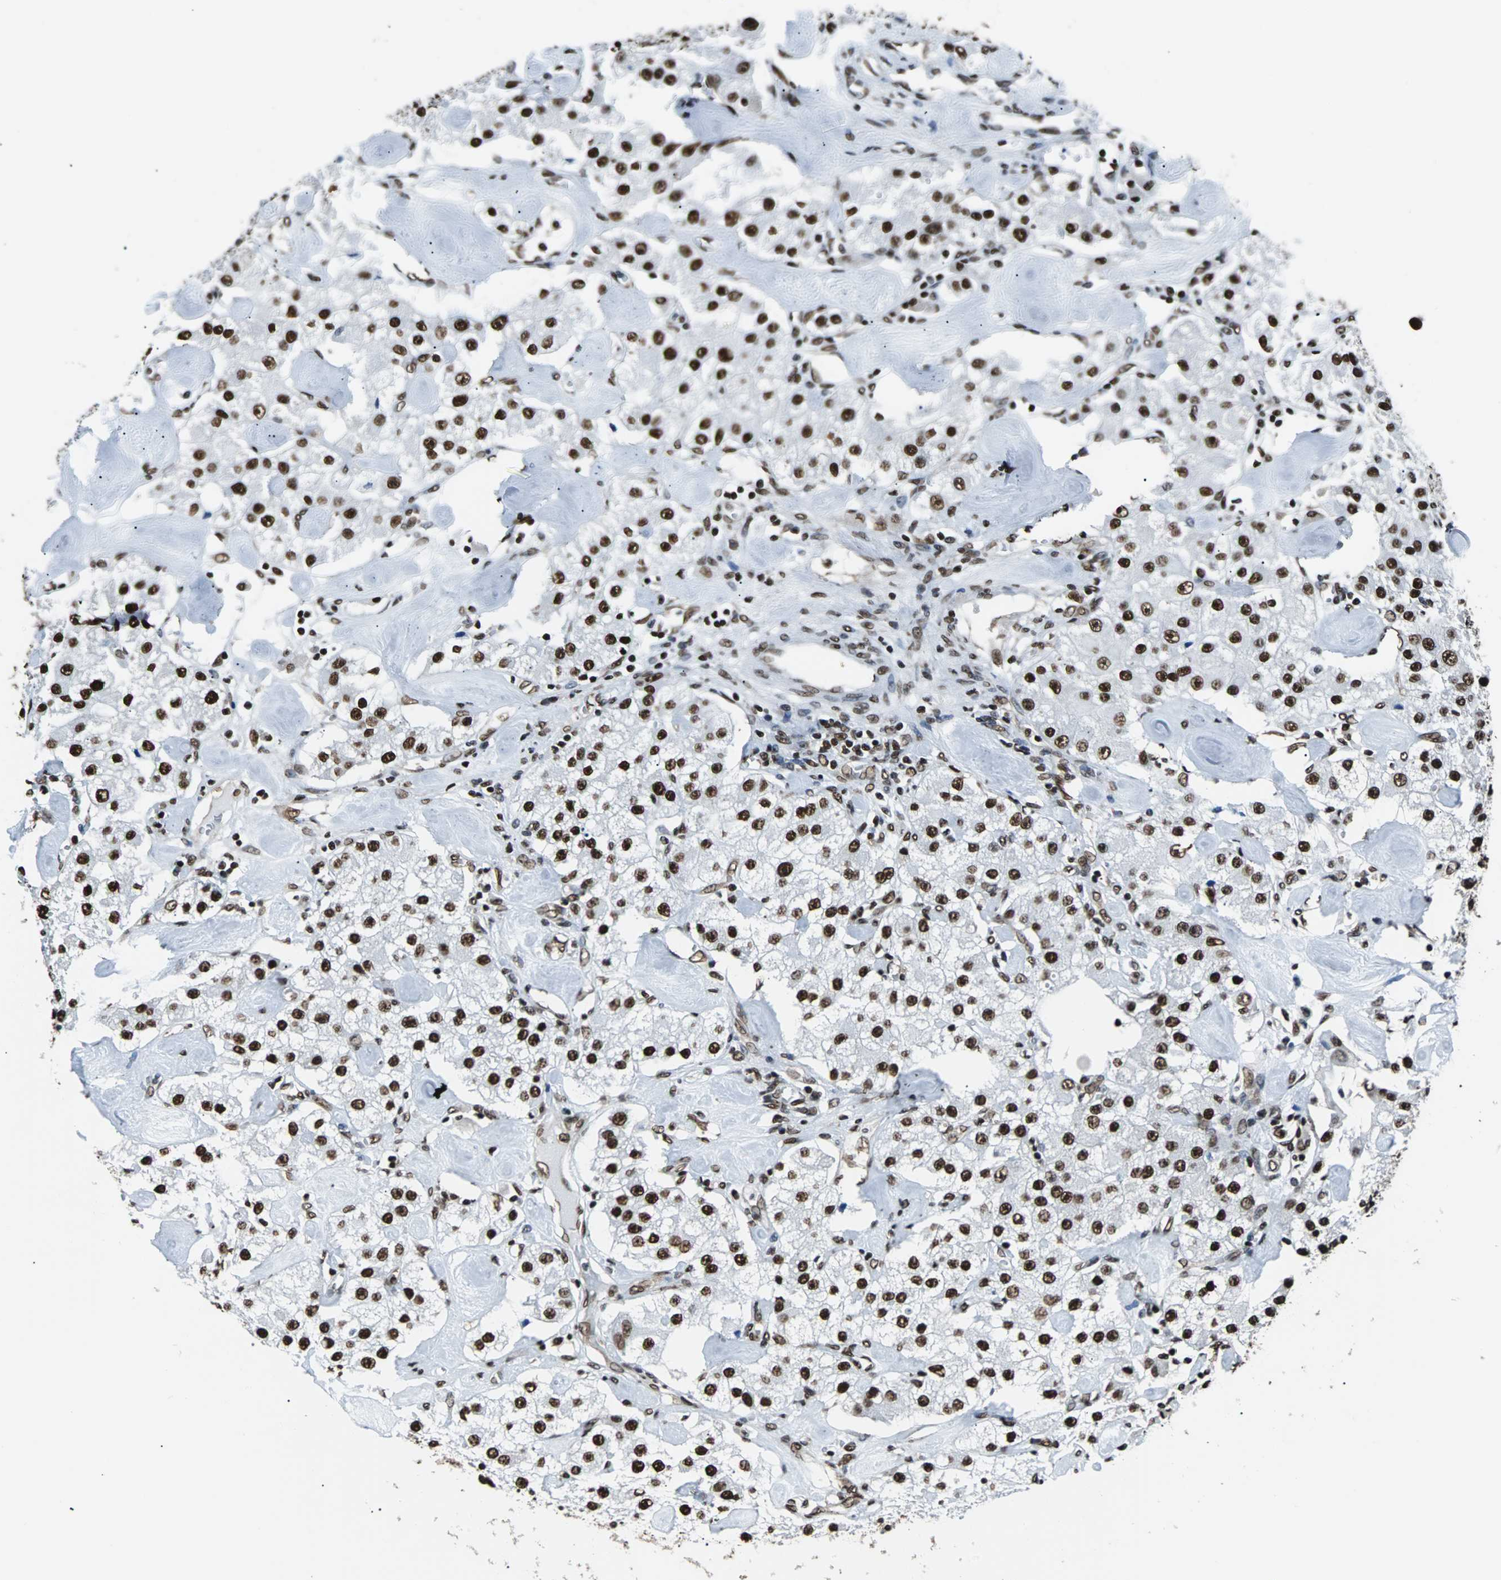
{"staining": {"intensity": "strong", "quantity": ">75%", "location": "nuclear"}, "tissue": "carcinoid", "cell_type": "Tumor cells", "image_type": "cancer", "snomed": [{"axis": "morphology", "description": "Carcinoid, malignant, NOS"}, {"axis": "topography", "description": "Pancreas"}], "caption": "This micrograph exhibits immunohistochemistry (IHC) staining of human carcinoid (malignant), with high strong nuclear staining in about >75% of tumor cells.", "gene": "FUBP1", "patient": {"sex": "male", "age": 41}}